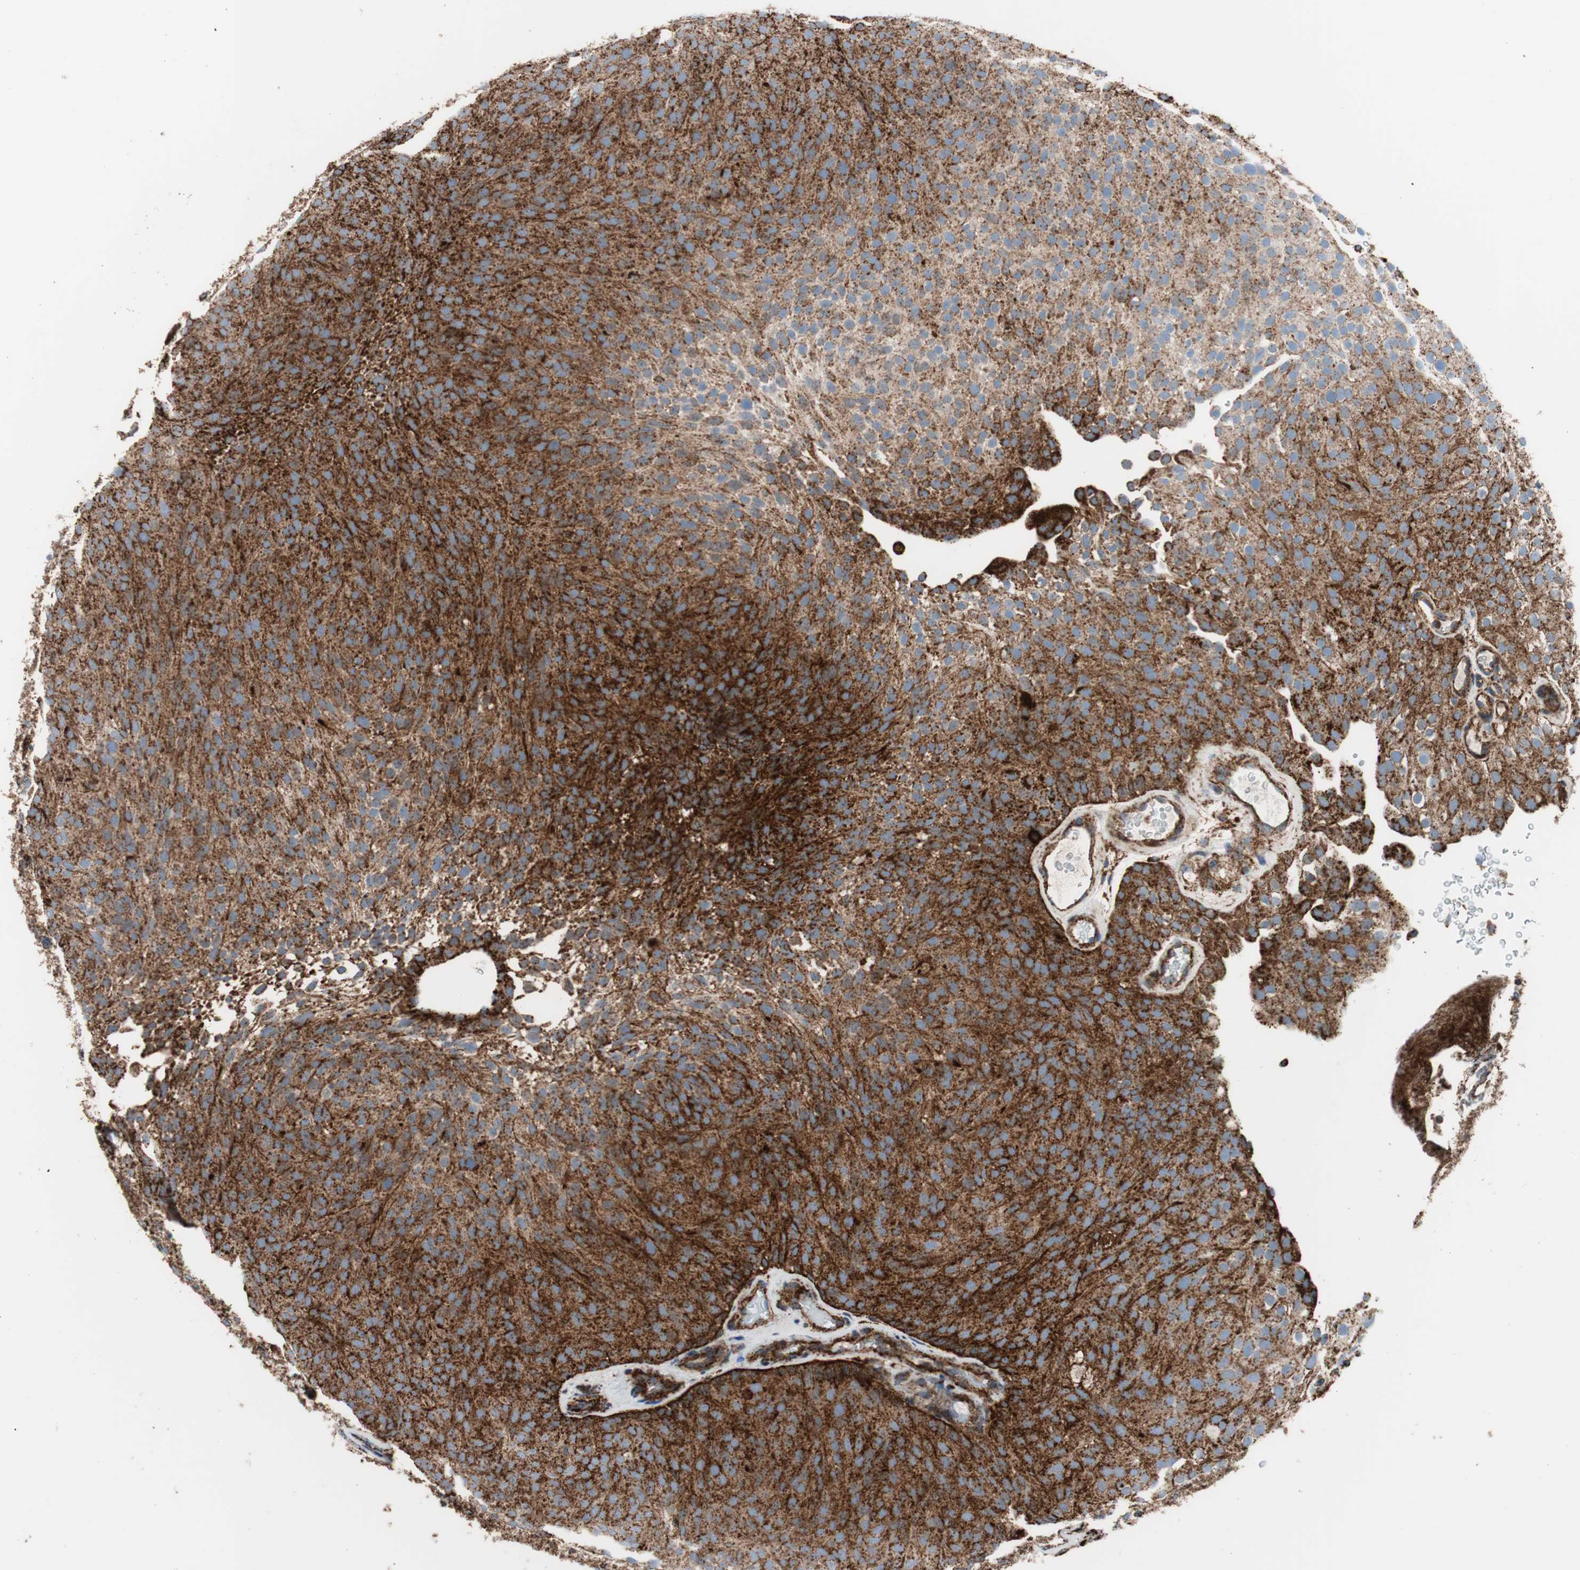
{"staining": {"intensity": "strong", "quantity": ">75%", "location": "cytoplasmic/membranous"}, "tissue": "urothelial cancer", "cell_type": "Tumor cells", "image_type": "cancer", "snomed": [{"axis": "morphology", "description": "Urothelial carcinoma, Low grade"}, {"axis": "topography", "description": "Urinary bladder"}], "caption": "Urothelial cancer stained with a protein marker displays strong staining in tumor cells.", "gene": "LAMP1", "patient": {"sex": "male", "age": 78}}